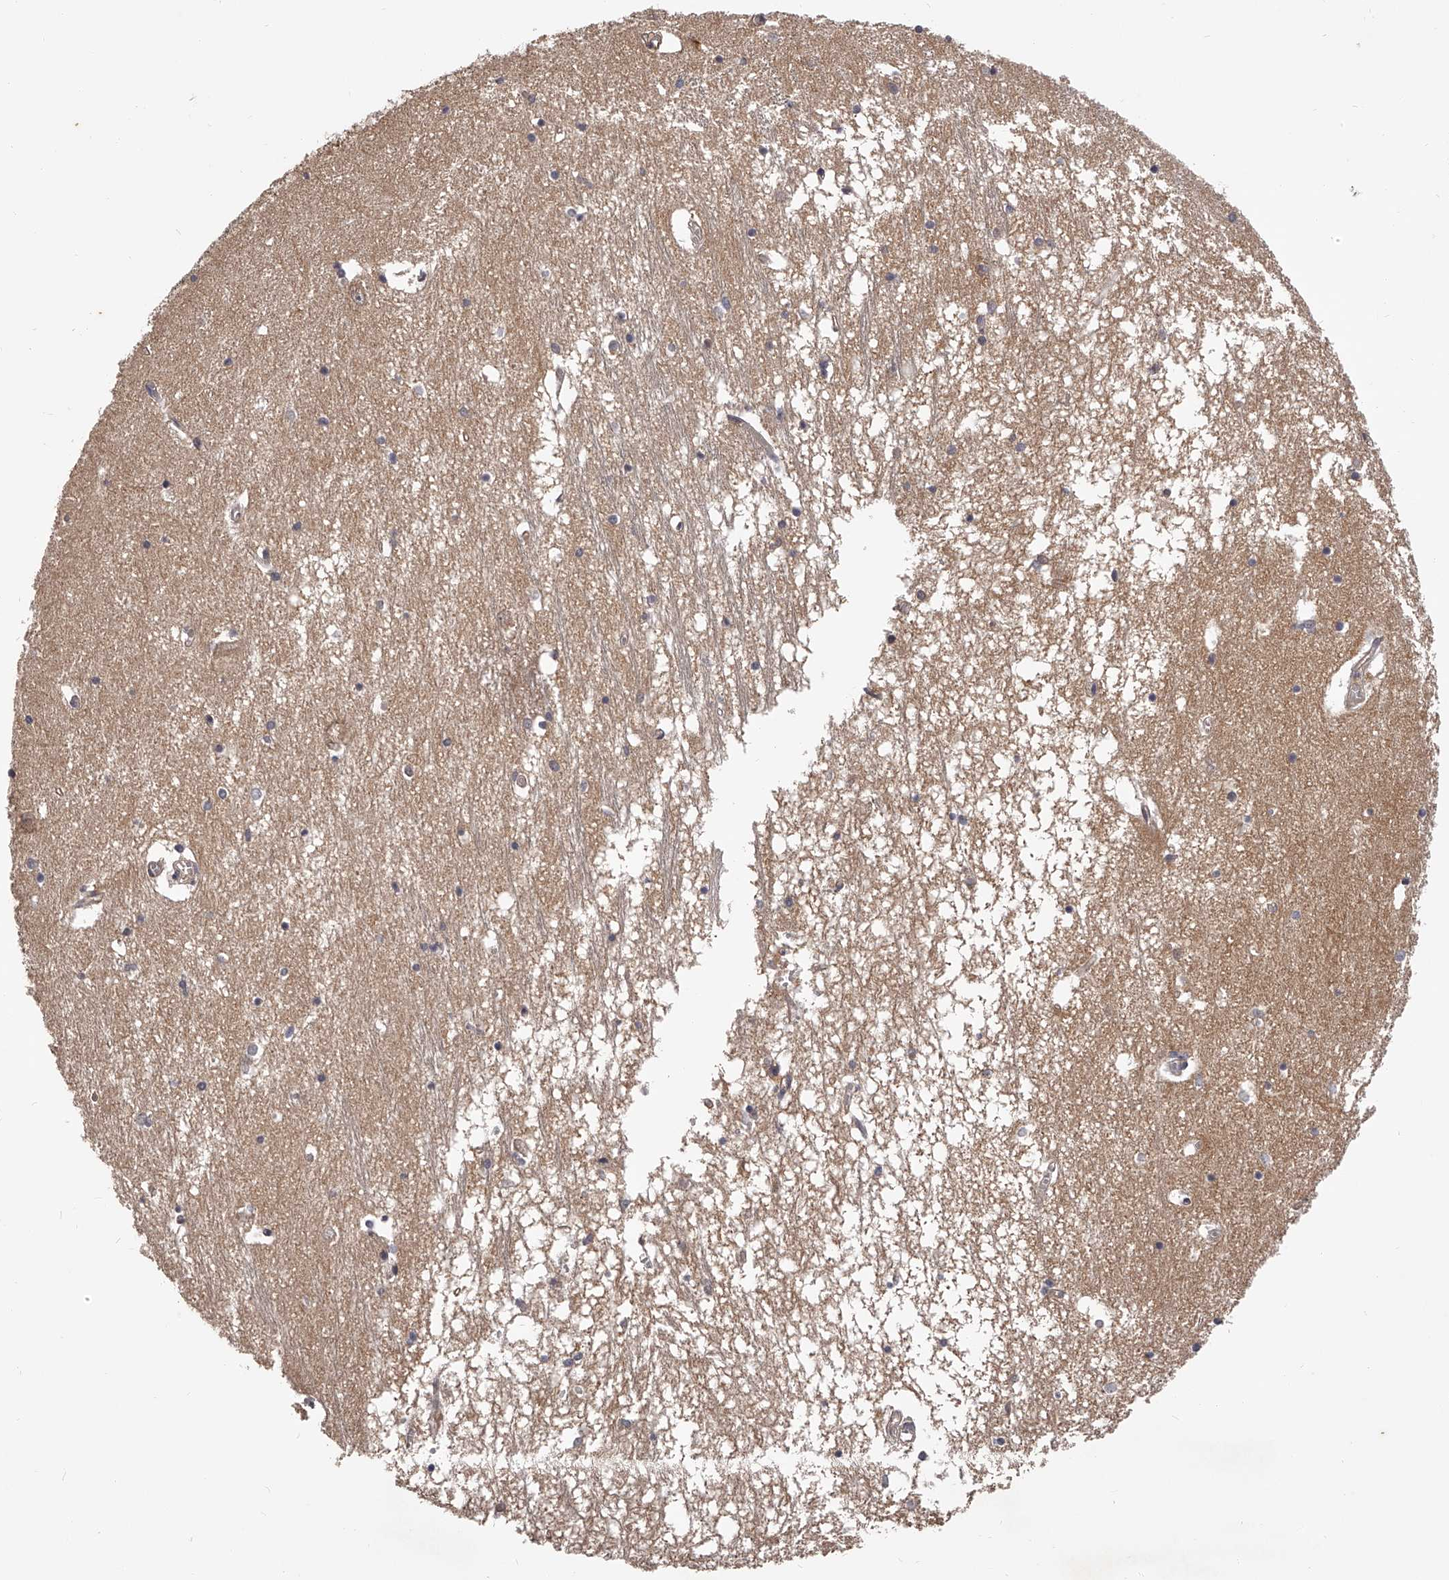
{"staining": {"intensity": "negative", "quantity": "none", "location": "none"}, "tissue": "hippocampus", "cell_type": "Glial cells", "image_type": "normal", "snomed": [{"axis": "morphology", "description": "Normal tissue, NOS"}, {"axis": "topography", "description": "Hippocampus"}], "caption": "Immunohistochemistry photomicrograph of normal hippocampus stained for a protein (brown), which demonstrates no positivity in glial cells.", "gene": "PFDN2", "patient": {"sex": "male", "age": 70}}